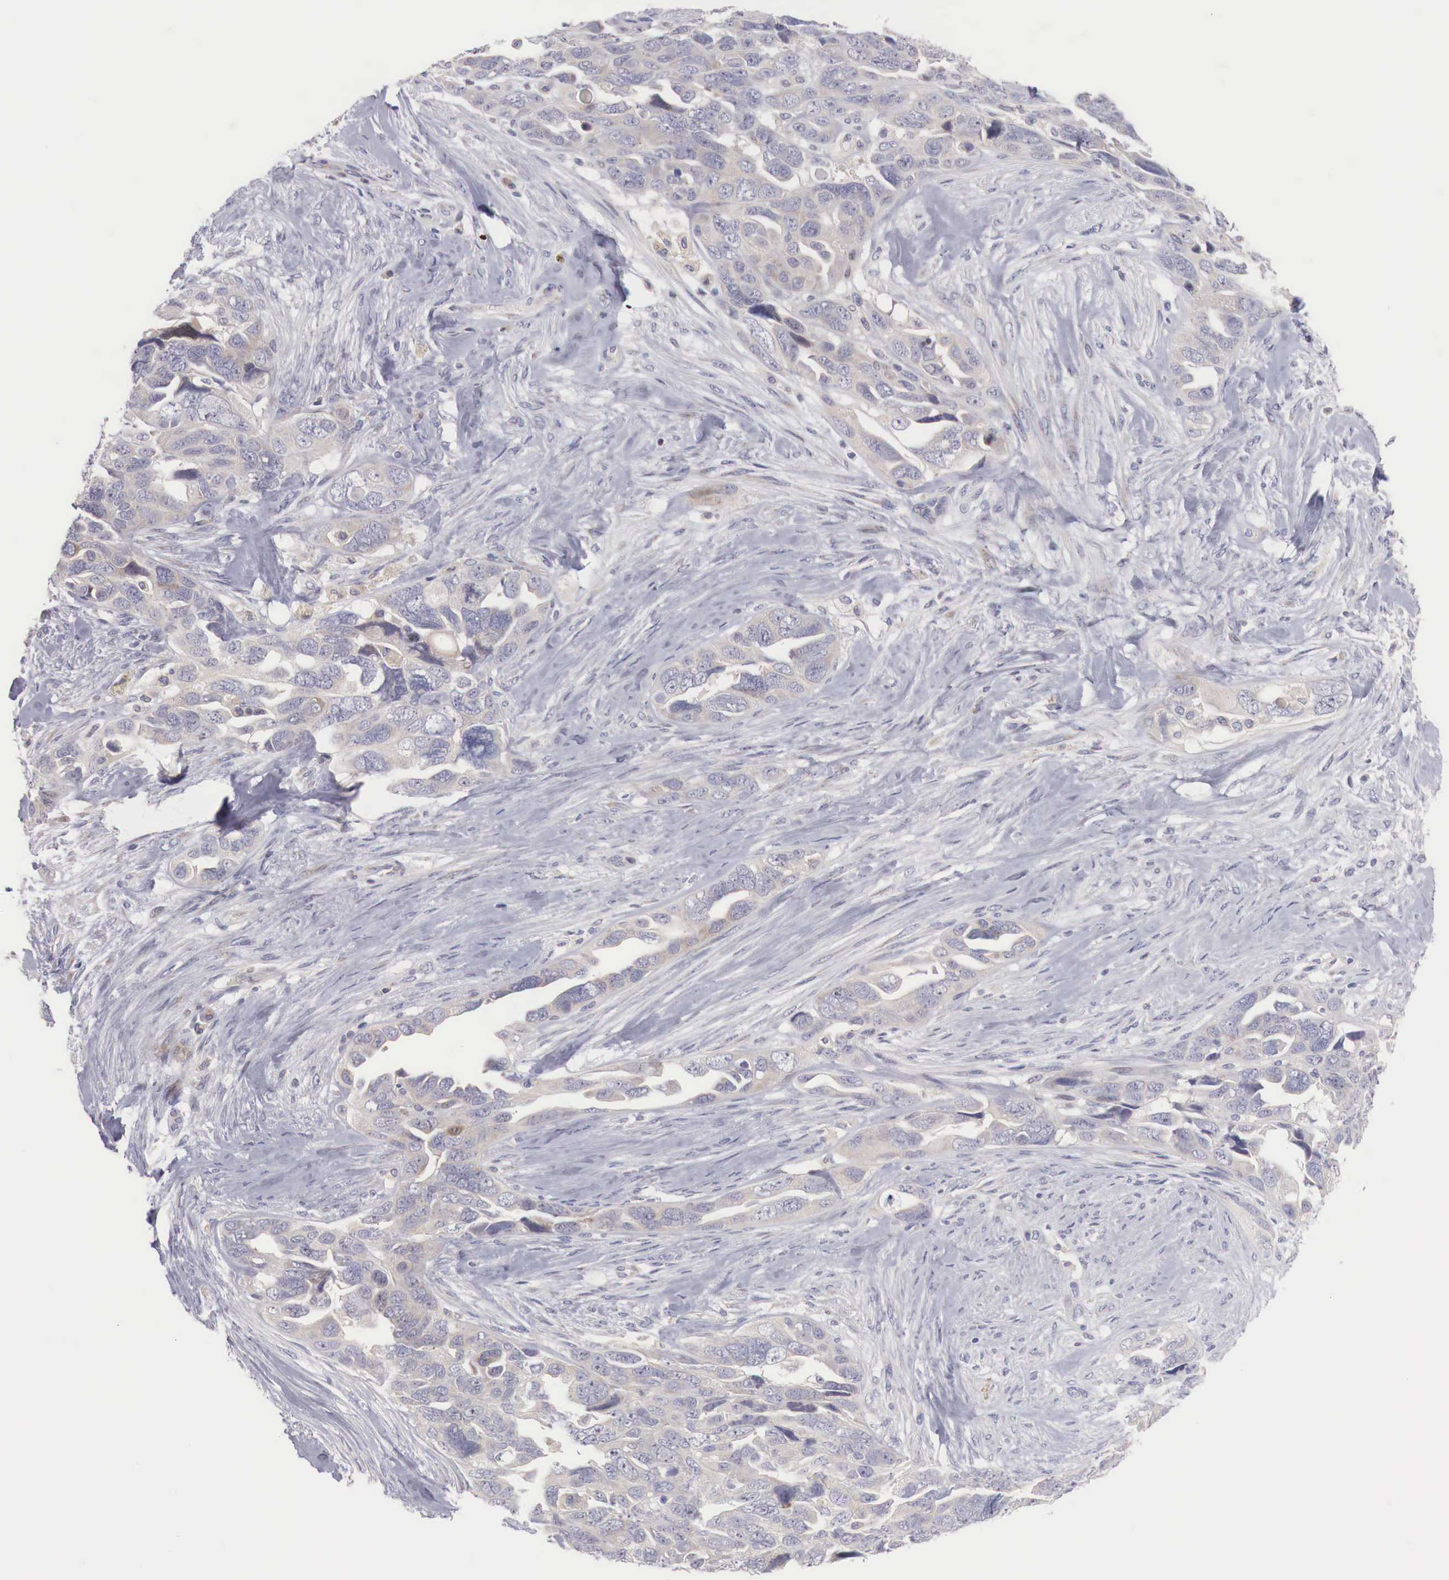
{"staining": {"intensity": "negative", "quantity": "none", "location": "none"}, "tissue": "ovarian cancer", "cell_type": "Tumor cells", "image_type": "cancer", "snomed": [{"axis": "morphology", "description": "Cystadenocarcinoma, serous, NOS"}, {"axis": "topography", "description": "Ovary"}], "caption": "Human ovarian cancer stained for a protein using immunohistochemistry shows no expression in tumor cells.", "gene": "CLCN5", "patient": {"sex": "female", "age": 63}}